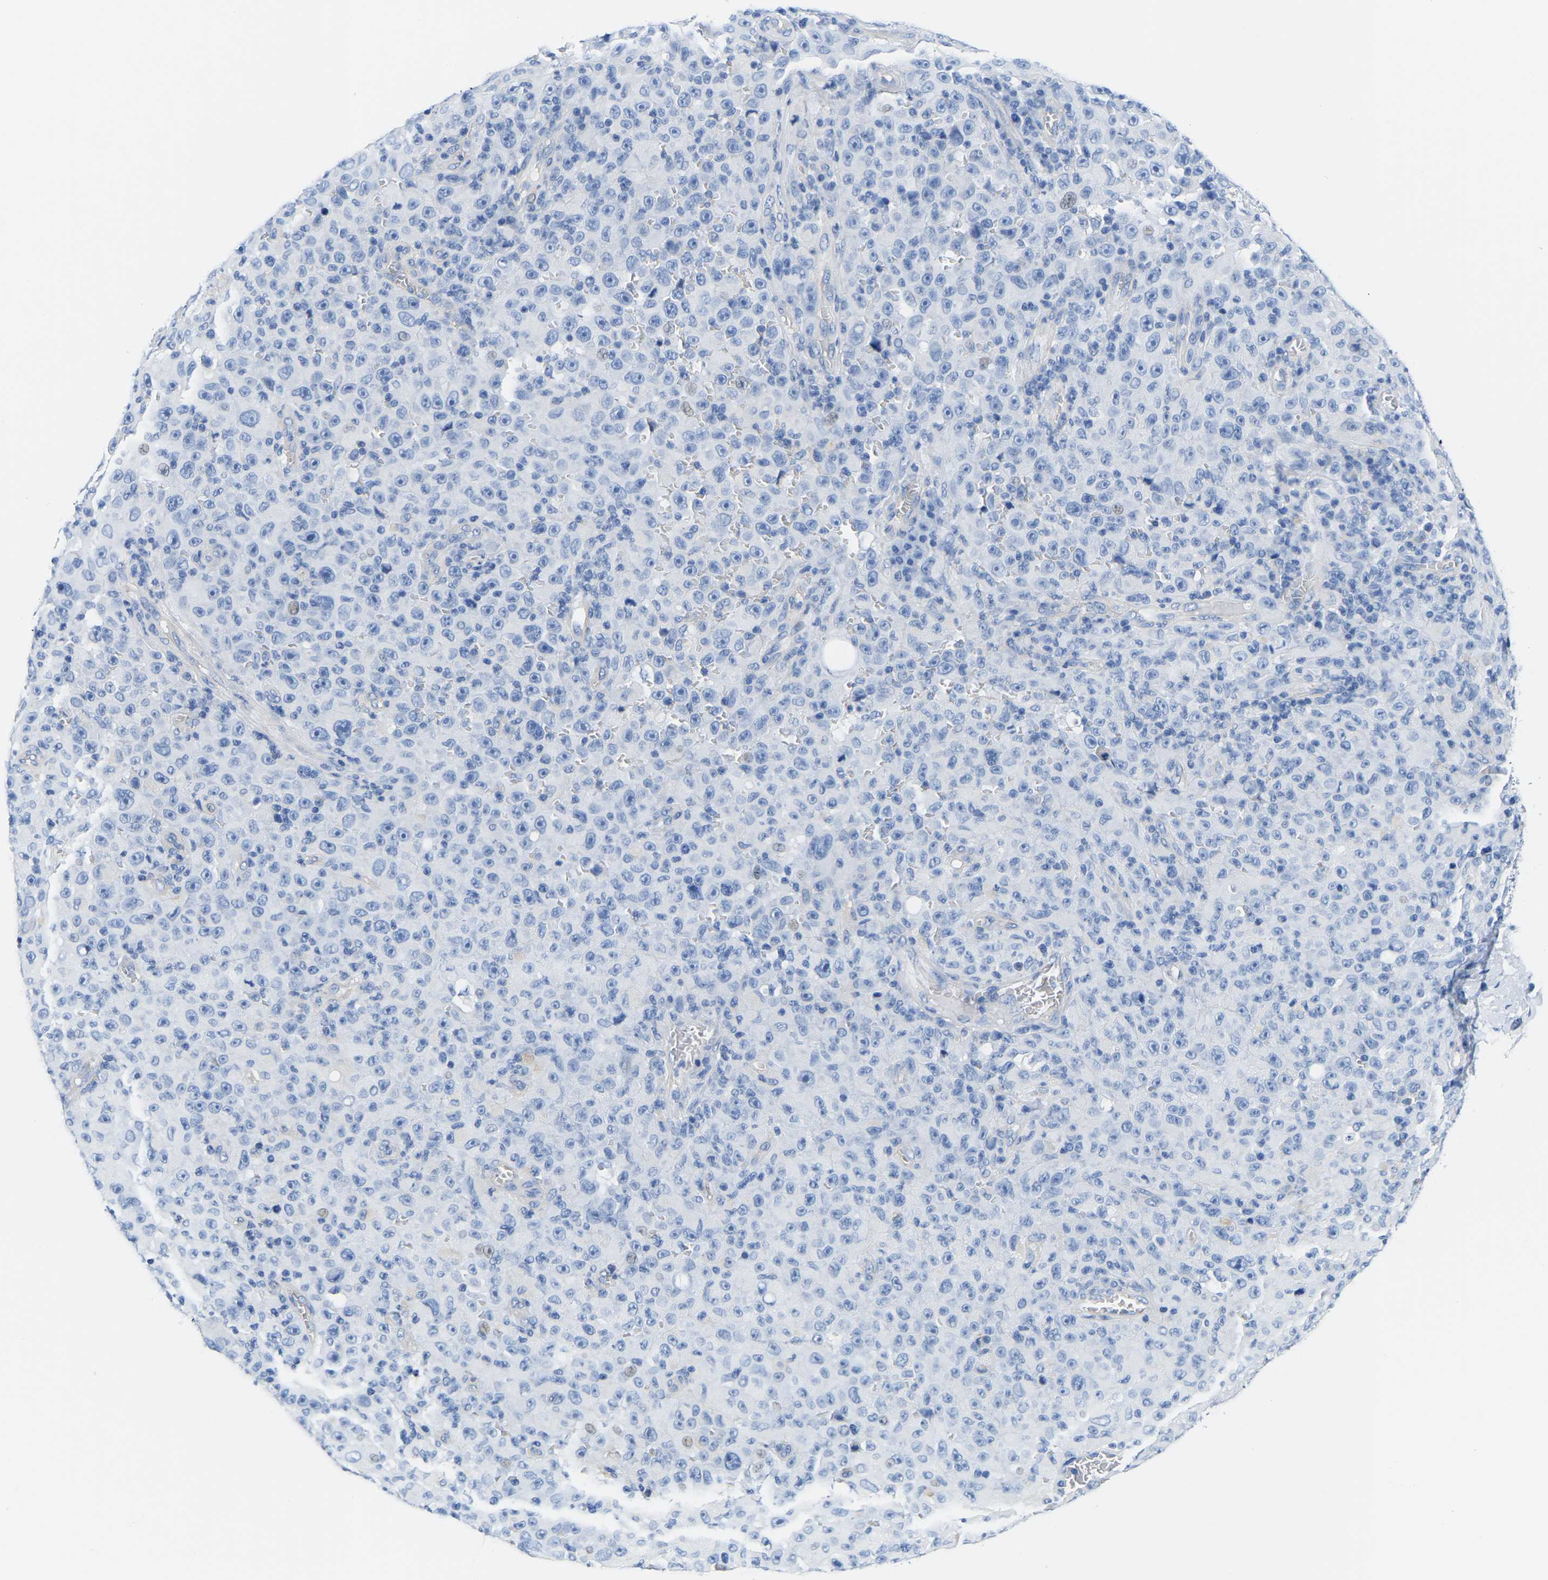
{"staining": {"intensity": "negative", "quantity": "none", "location": "none"}, "tissue": "melanoma", "cell_type": "Tumor cells", "image_type": "cancer", "snomed": [{"axis": "morphology", "description": "Malignant melanoma, NOS"}, {"axis": "topography", "description": "Skin"}], "caption": "Tumor cells show no significant positivity in melanoma.", "gene": "UPK3A", "patient": {"sex": "female", "age": 82}}